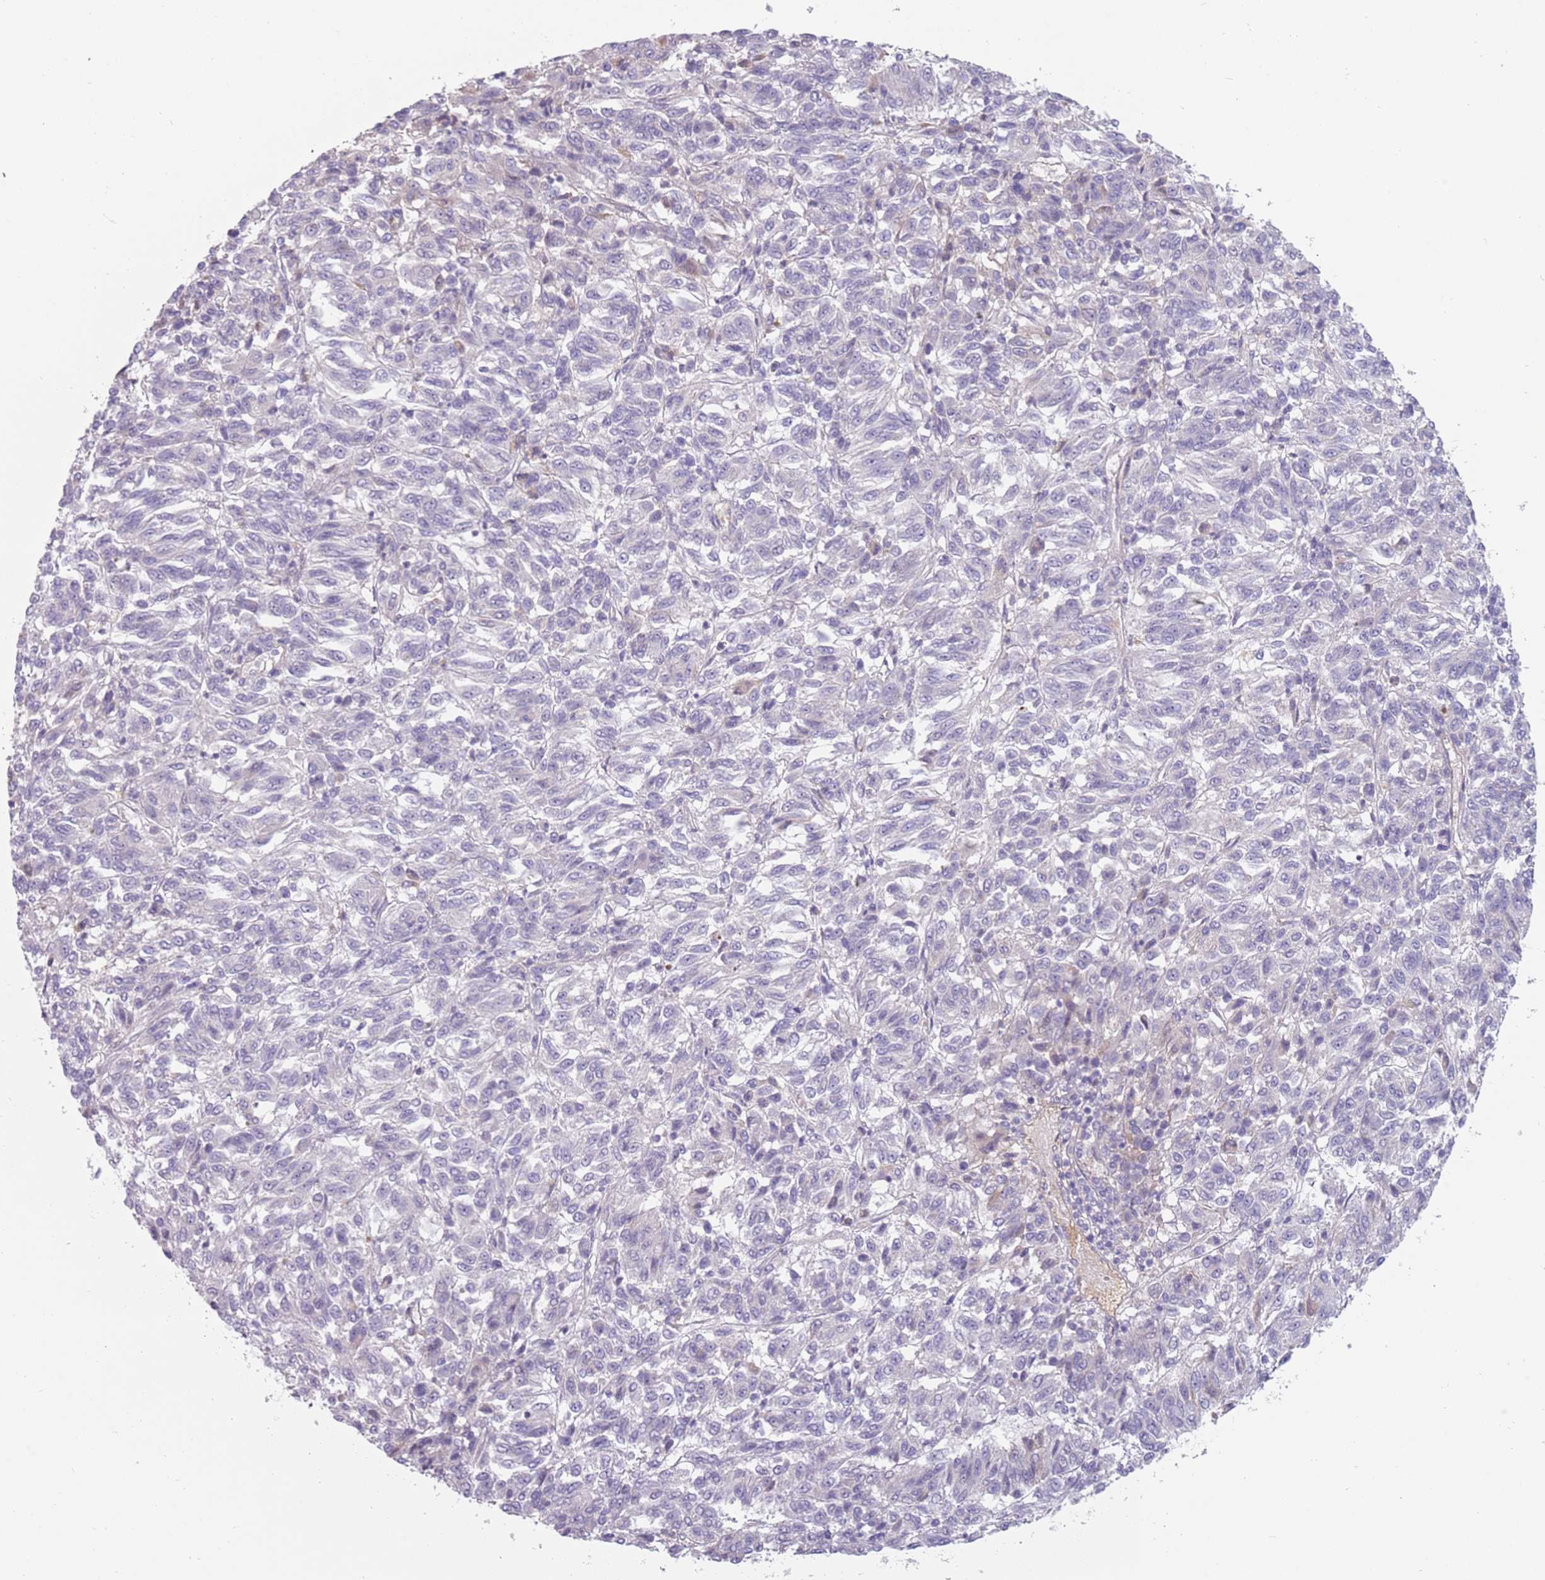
{"staining": {"intensity": "negative", "quantity": "none", "location": "none"}, "tissue": "melanoma", "cell_type": "Tumor cells", "image_type": "cancer", "snomed": [{"axis": "morphology", "description": "Malignant melanoma, Metastatic site"}, {"axis": "topography", "description": "Lung"}], "caption": "The histopathology image exhibits no significant expression in tumor cells of melanoma. (DAB (3,3'-diaminobenzidine) IHC visualized using brightfield microscopy, high magnification).", "gene": "DDX4", "patient": {"sex": "male", "age": 64}}